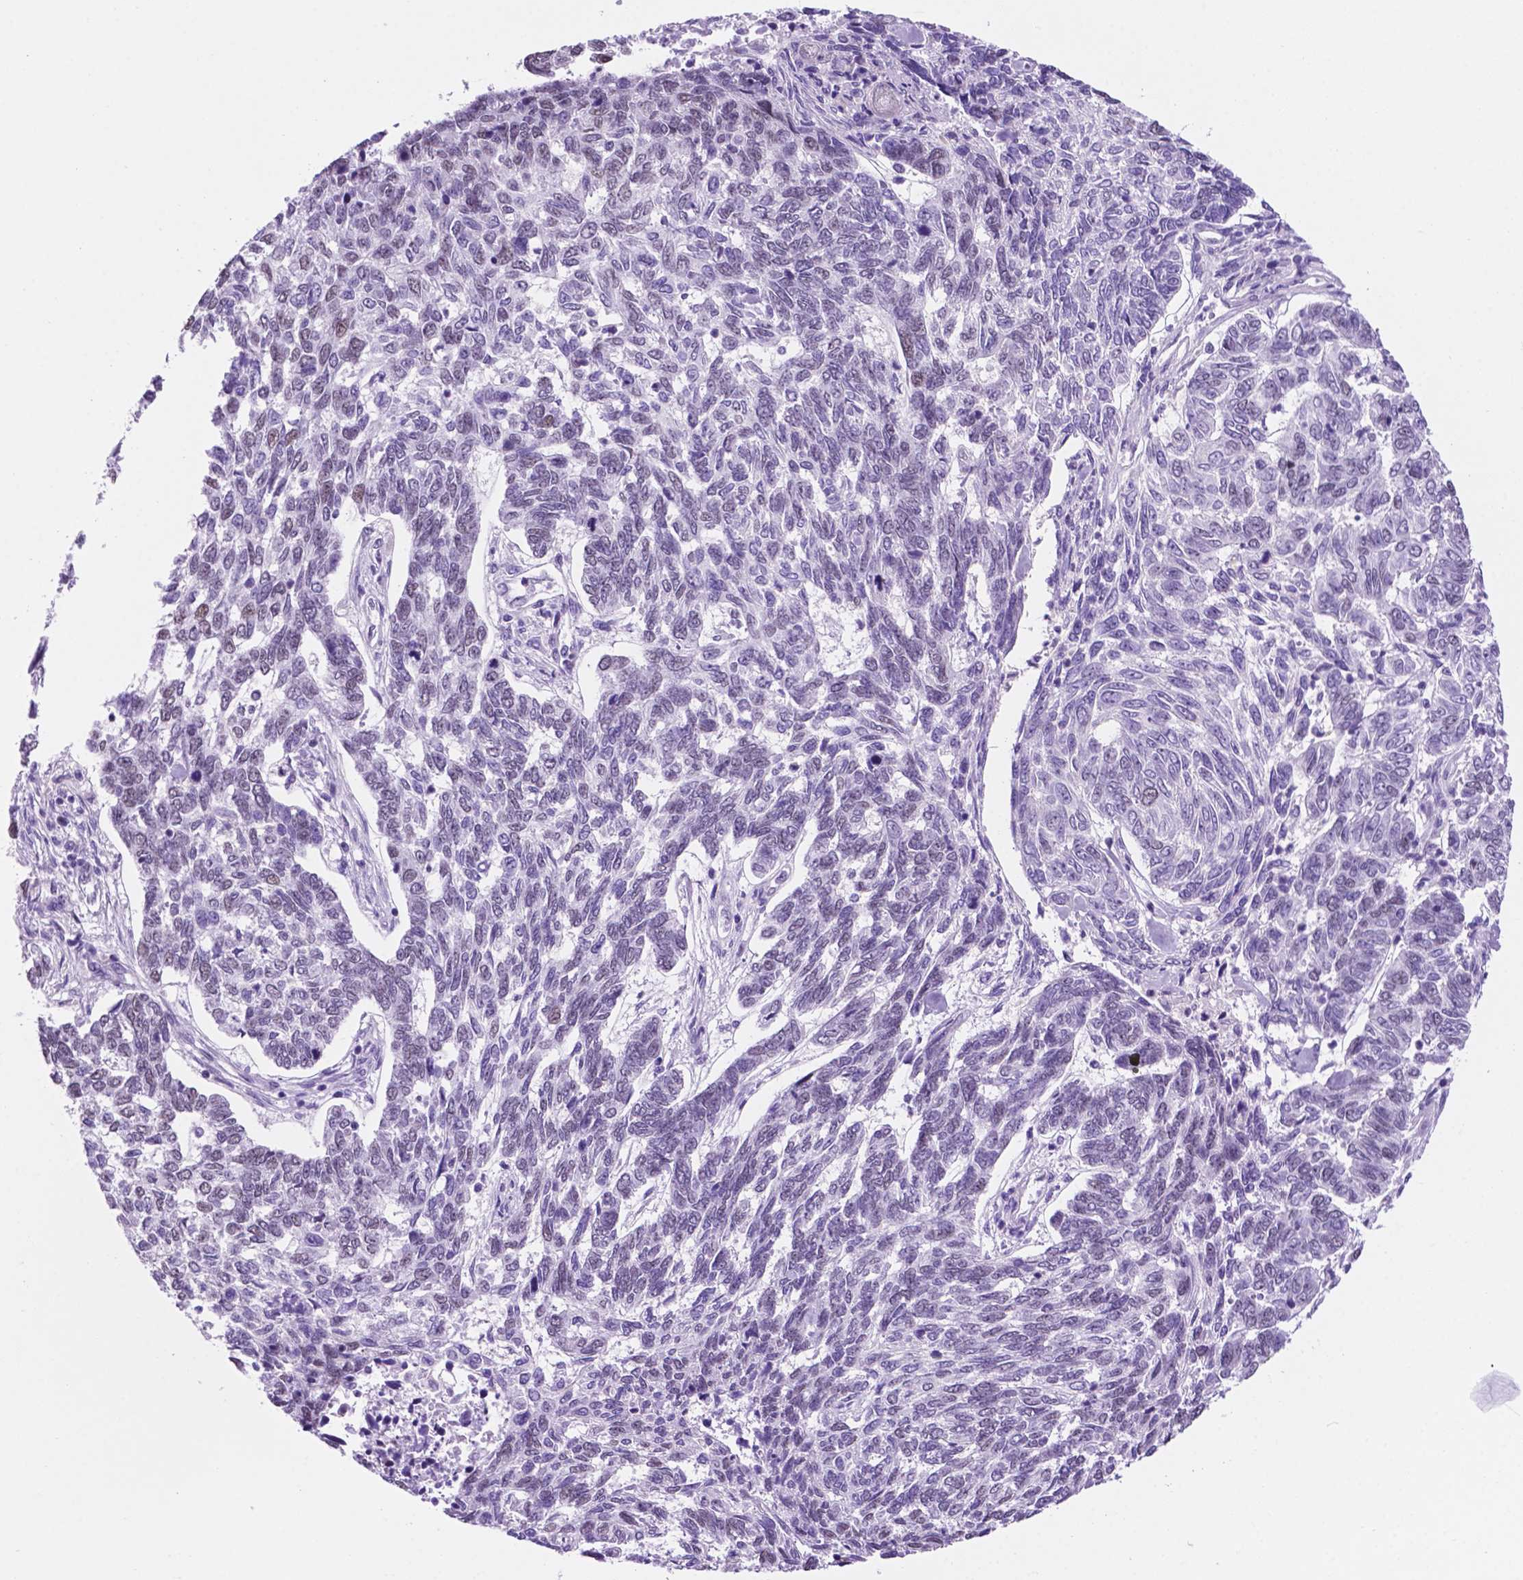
{"staining": {"intensity": "negative", "quantity": "none", "location": "none"}, "tissue": "skin cancer", "cell_type": "Tumor cells", "image_type": "cancer", "snomed": [{"axis": "morphology", "description": "Basal cell carcinoma"}, {"axis": "topography", "description": "Skin"}], "caption": "Skin basal cell carcinoma stained for a protein using immunohistochemistry exhibits no expression tumor cells.", "gene": "ACY3", "patient": {"sex": "female", "age": 65}}